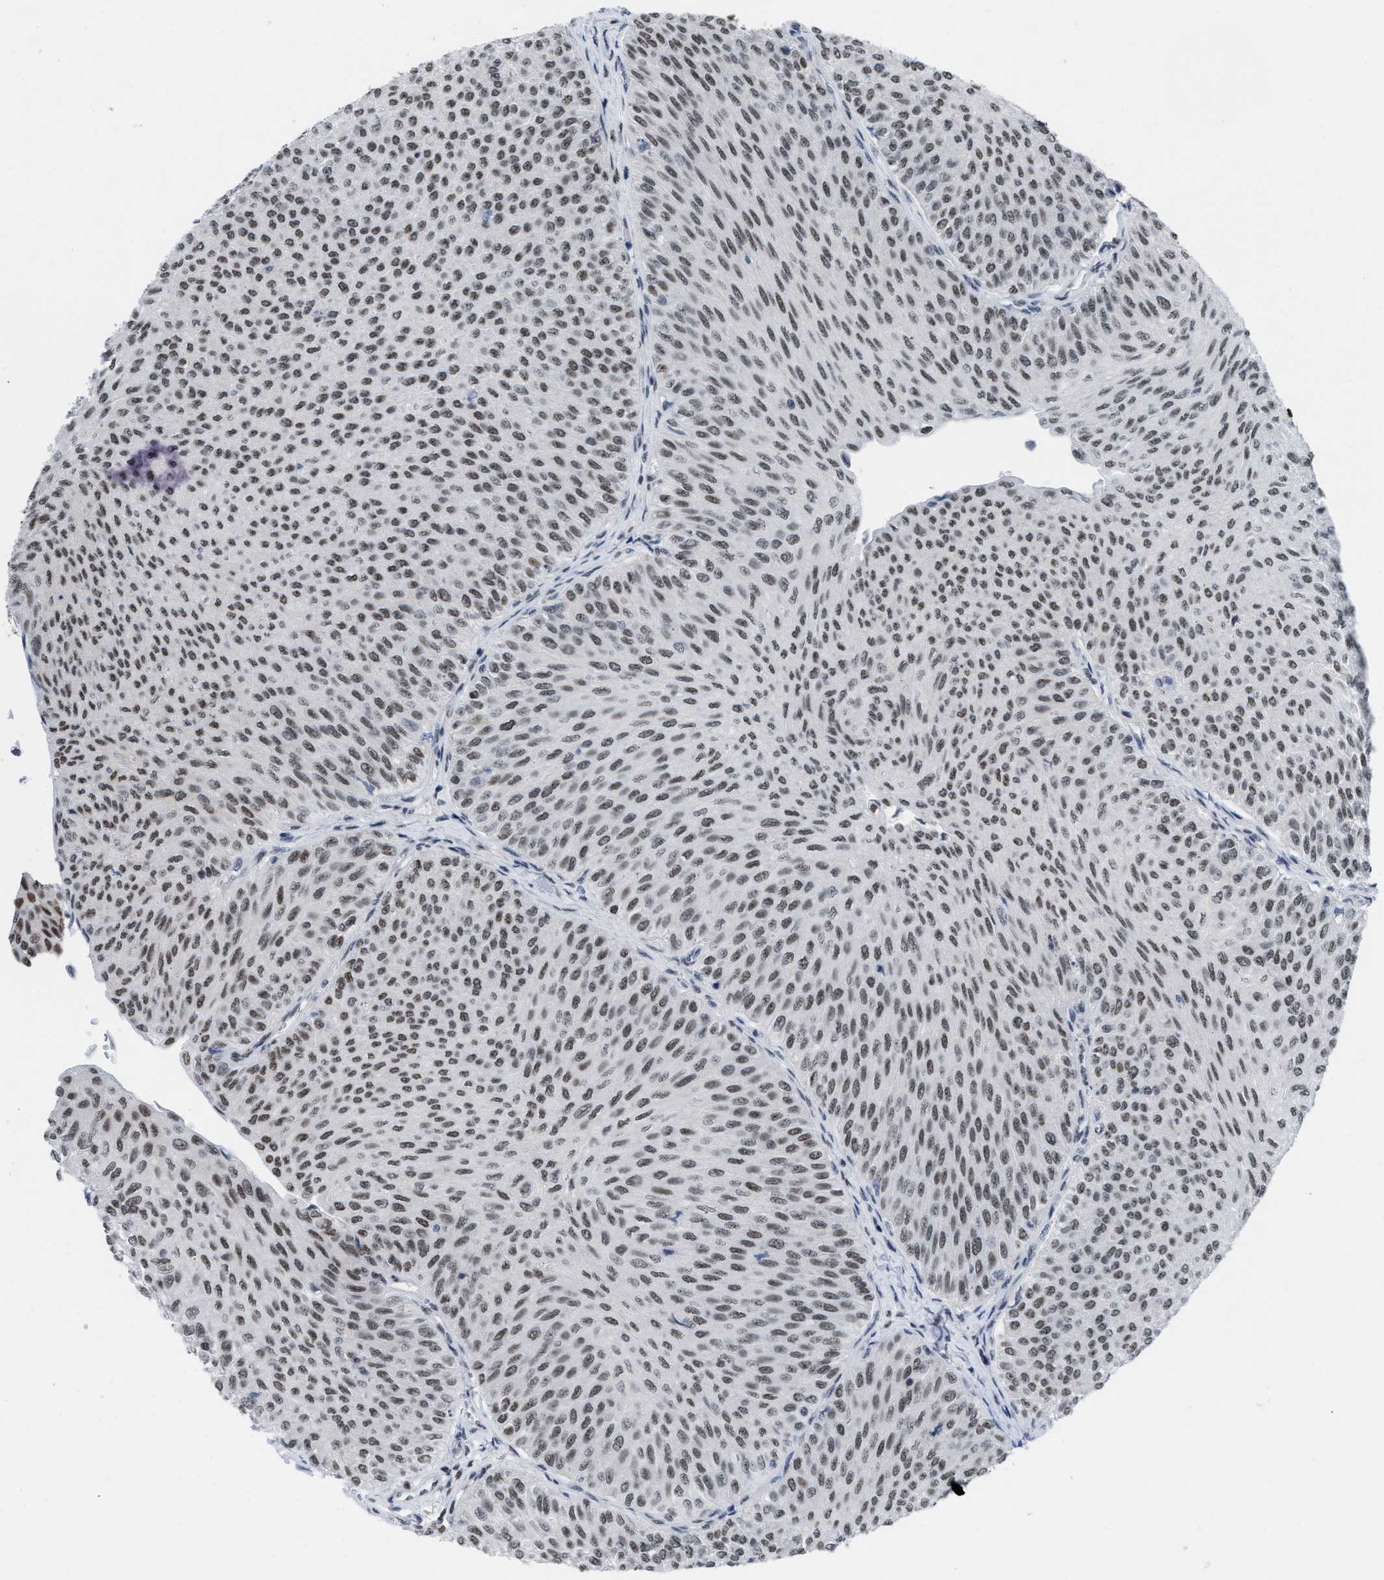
{"staining": {"intensity": "moderate", "quantity": ">75%", "location": "nuclear"}, "tissue": "urothelial cancer", "cell_type": "Tumor cells", "image_type": "cancer", "snomed": [{"axis": "morphology", "description": "Urothelial carcinoma, Low grade"}, {"axis": "topography", "description": "Urinary bladder"}], "caption": "A brown stain labels moderate nuclear positivity of a protein in human urothelial carcinoma (low-grade) tumor cells. (Brightfield microscopy of DAB IHC at high magnification).", "gene": "MIER1", "patient": {"sex": "male", "age": 78}}